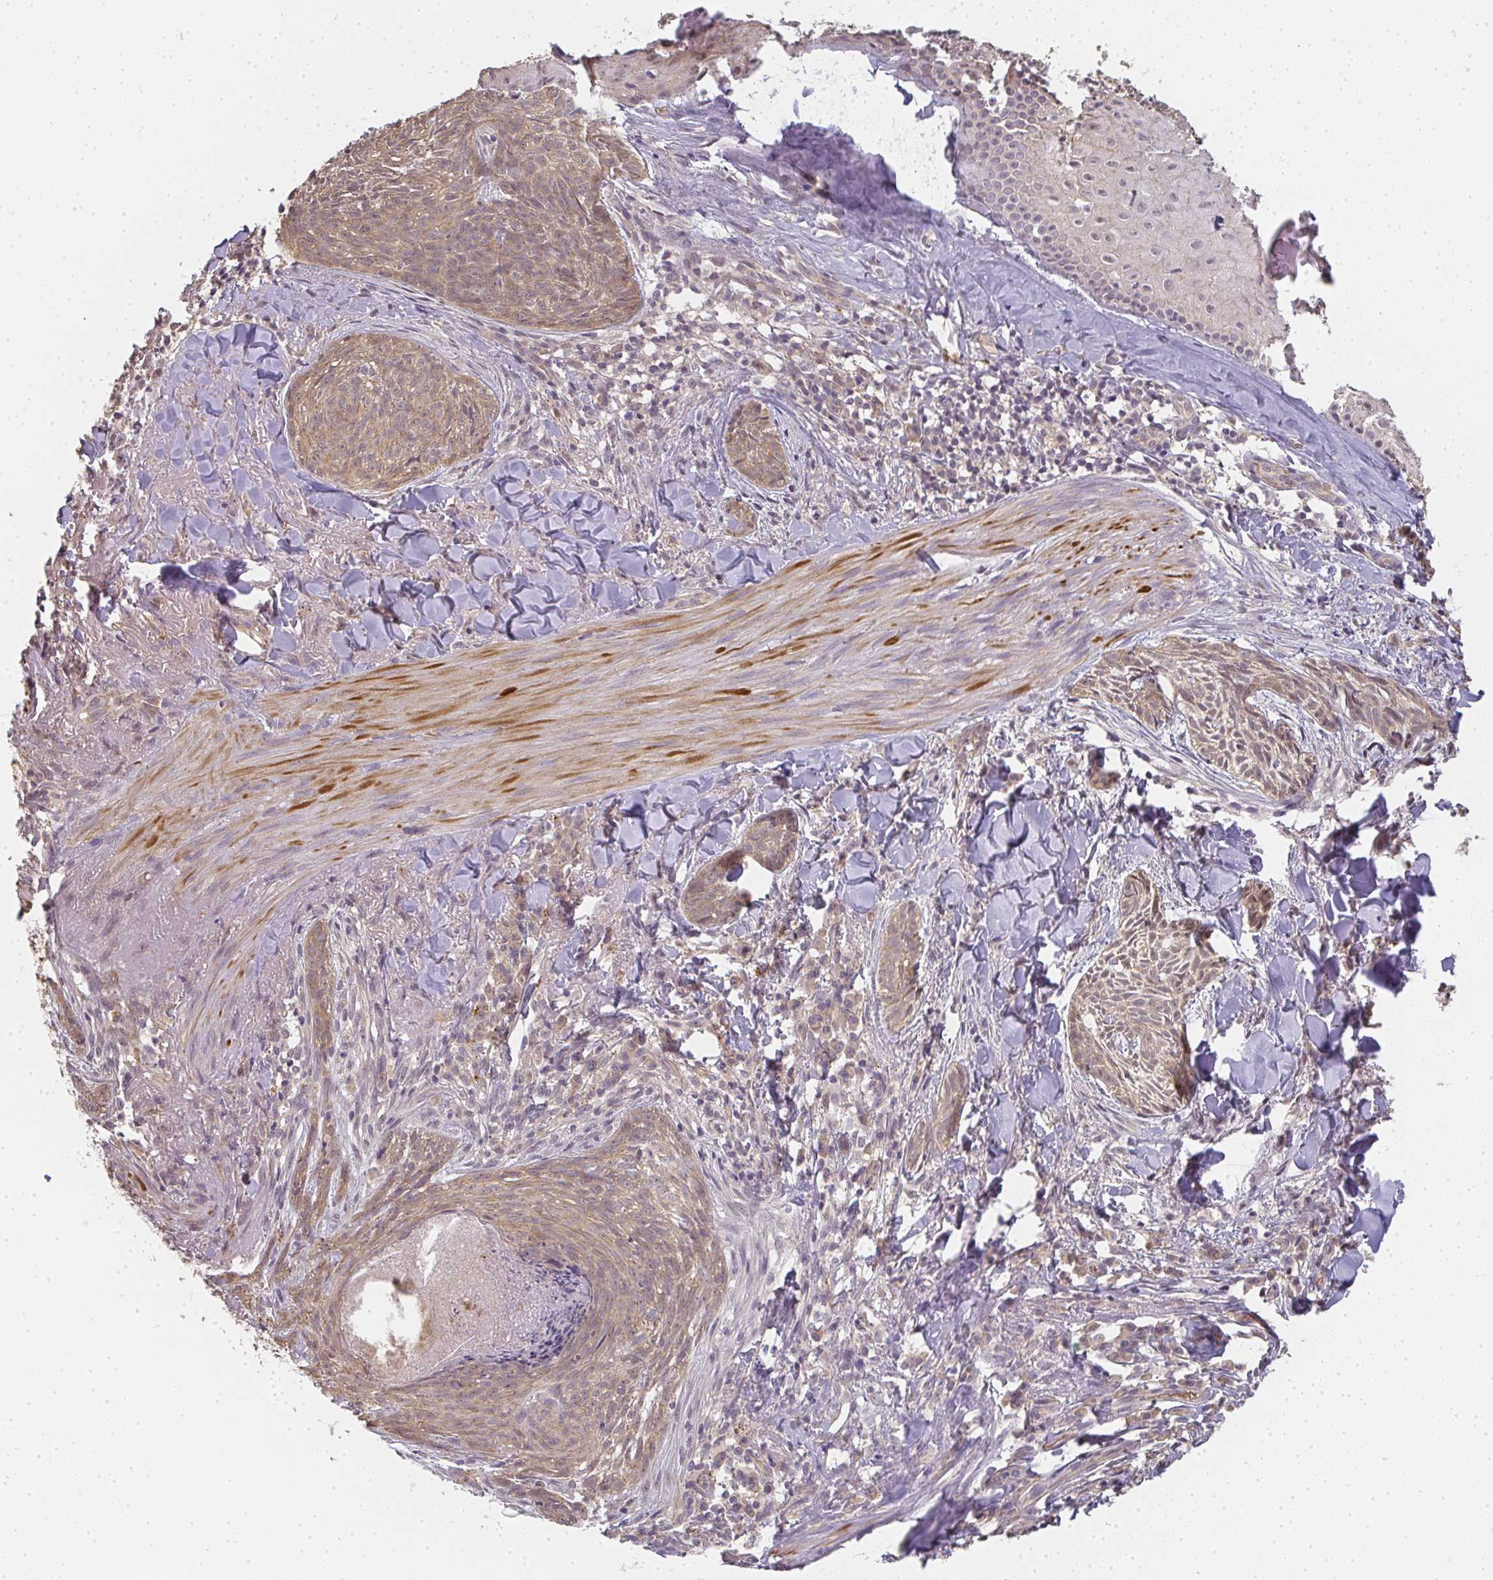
{"staining": {"intensity": "weak", "quantity": ">75%", "location": "cytoplasmic/membranous"}, "tissue": "skin cancer", "cell_type": "Tumor cells", "image_type": "cancer", "snomed": [{"axis": "morphology", "description": "Basal cell carcinoma"}, {"axis": "topography", "description": "Skin"}], "caption": "About >75% of tumor cells in human basal cell carcinoma (skin) exhibit weak cytoplasmic/membranous protein positivity as visualized by brown immunohistochemical staining.", "gene": "SLC35B3", "patient": {"sex": "female", "age": 93}}